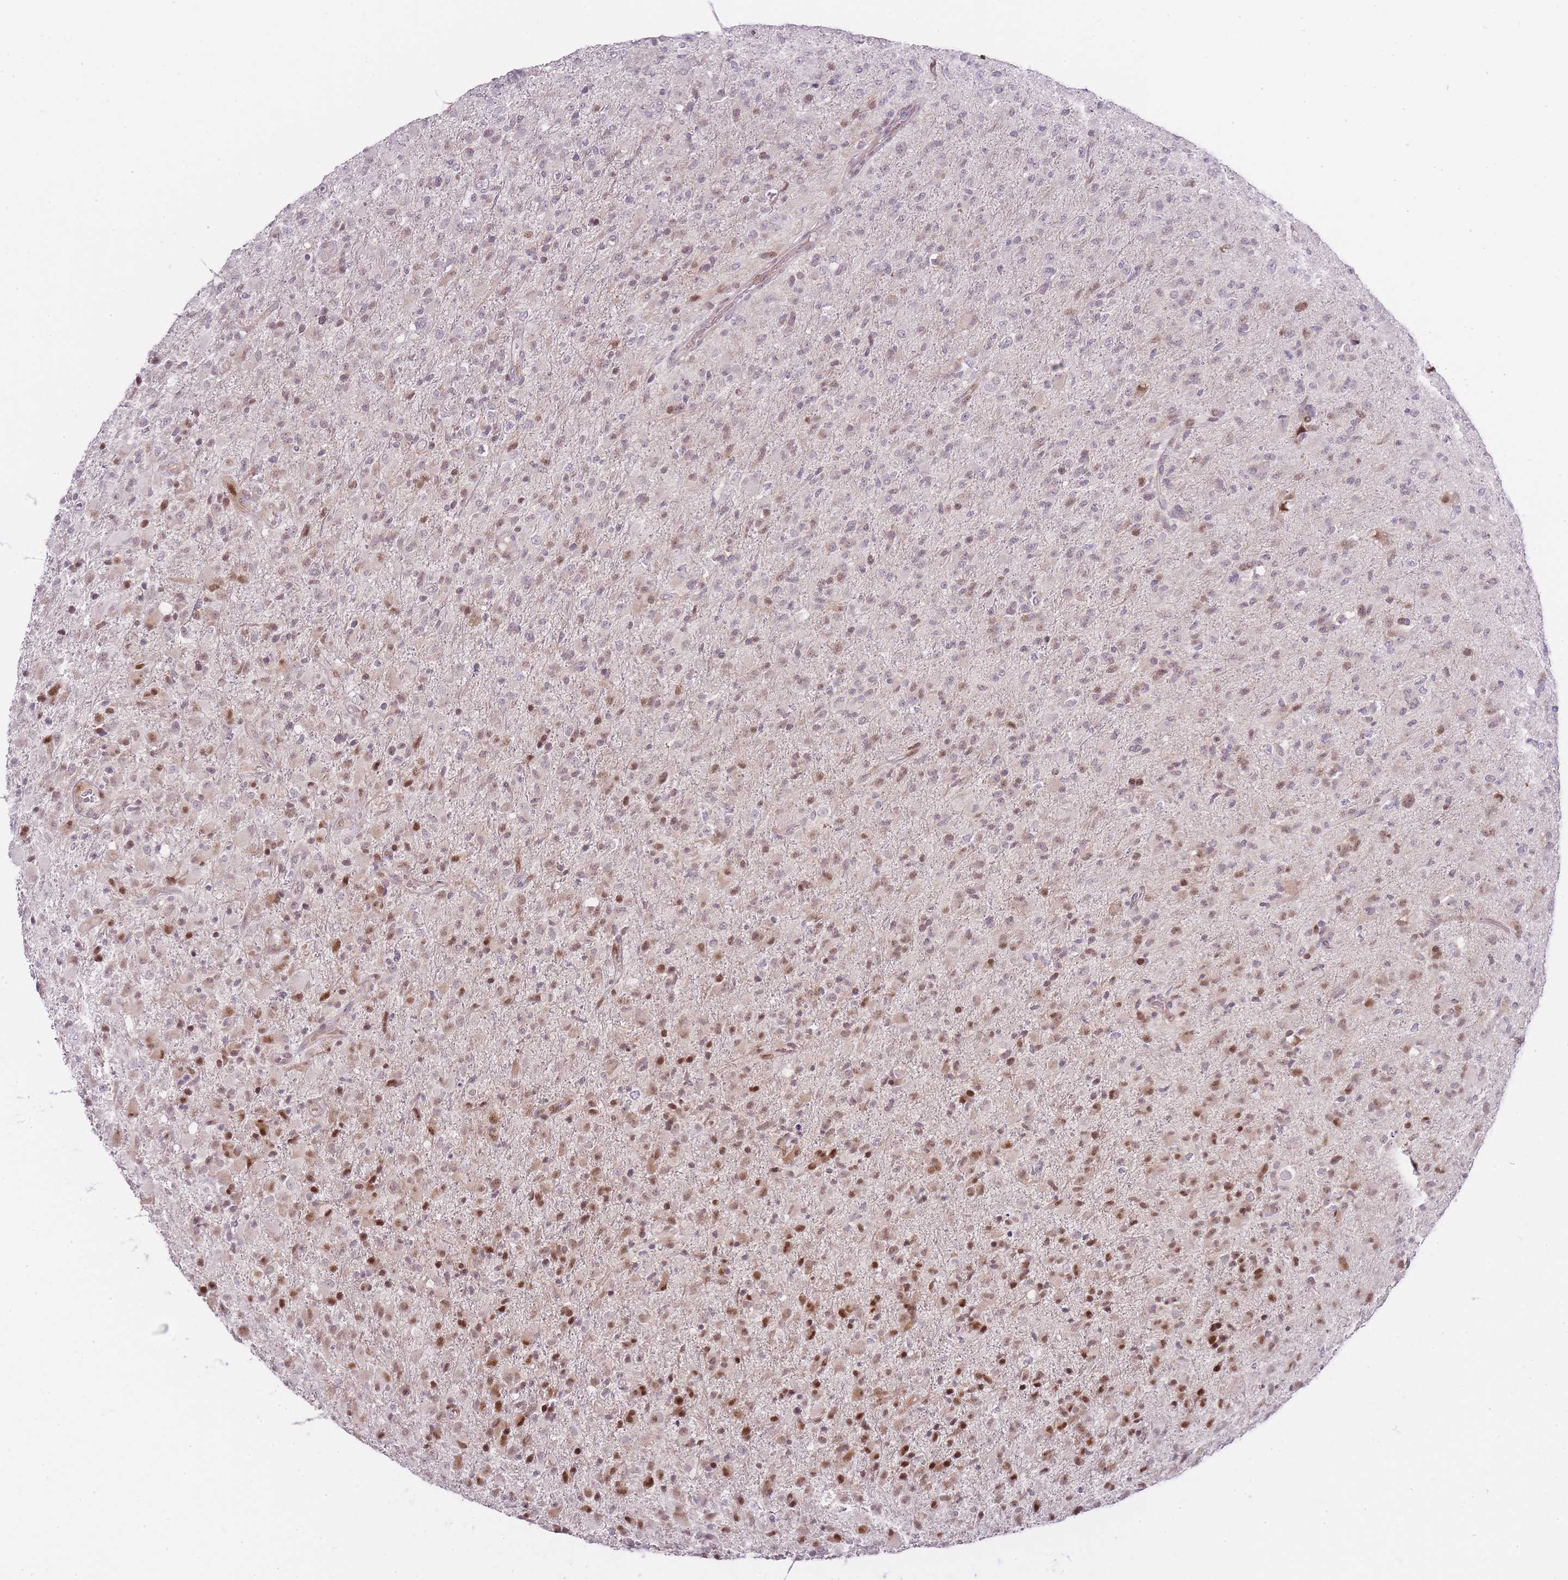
{"staining": {"intensity": "strong", "quantity": "<25%", "location": "nuclear"}, "tissue": "glioma", "cell_type": "Tumor cells", "image_type": "cancer", "snomed": [{"axis": "morphology", "description": "Glioma, malignant, Low grade"}, {"axis": "topography", "description": "Brain"}], "caption": "Immunohistochemistry (DAB (3,3'-diaminobenzidine)) staining of human malignant low-grade glioma demonstrates strong nuclear protein positivity in approximately <25% of tumor cells. The protein is stained brown, and the nuclei are stained in blue (DAB IHC with brightfield microscopy, high magnification).", "gene": "OGG1", "patient": {"sex": "male", "age": 65}}